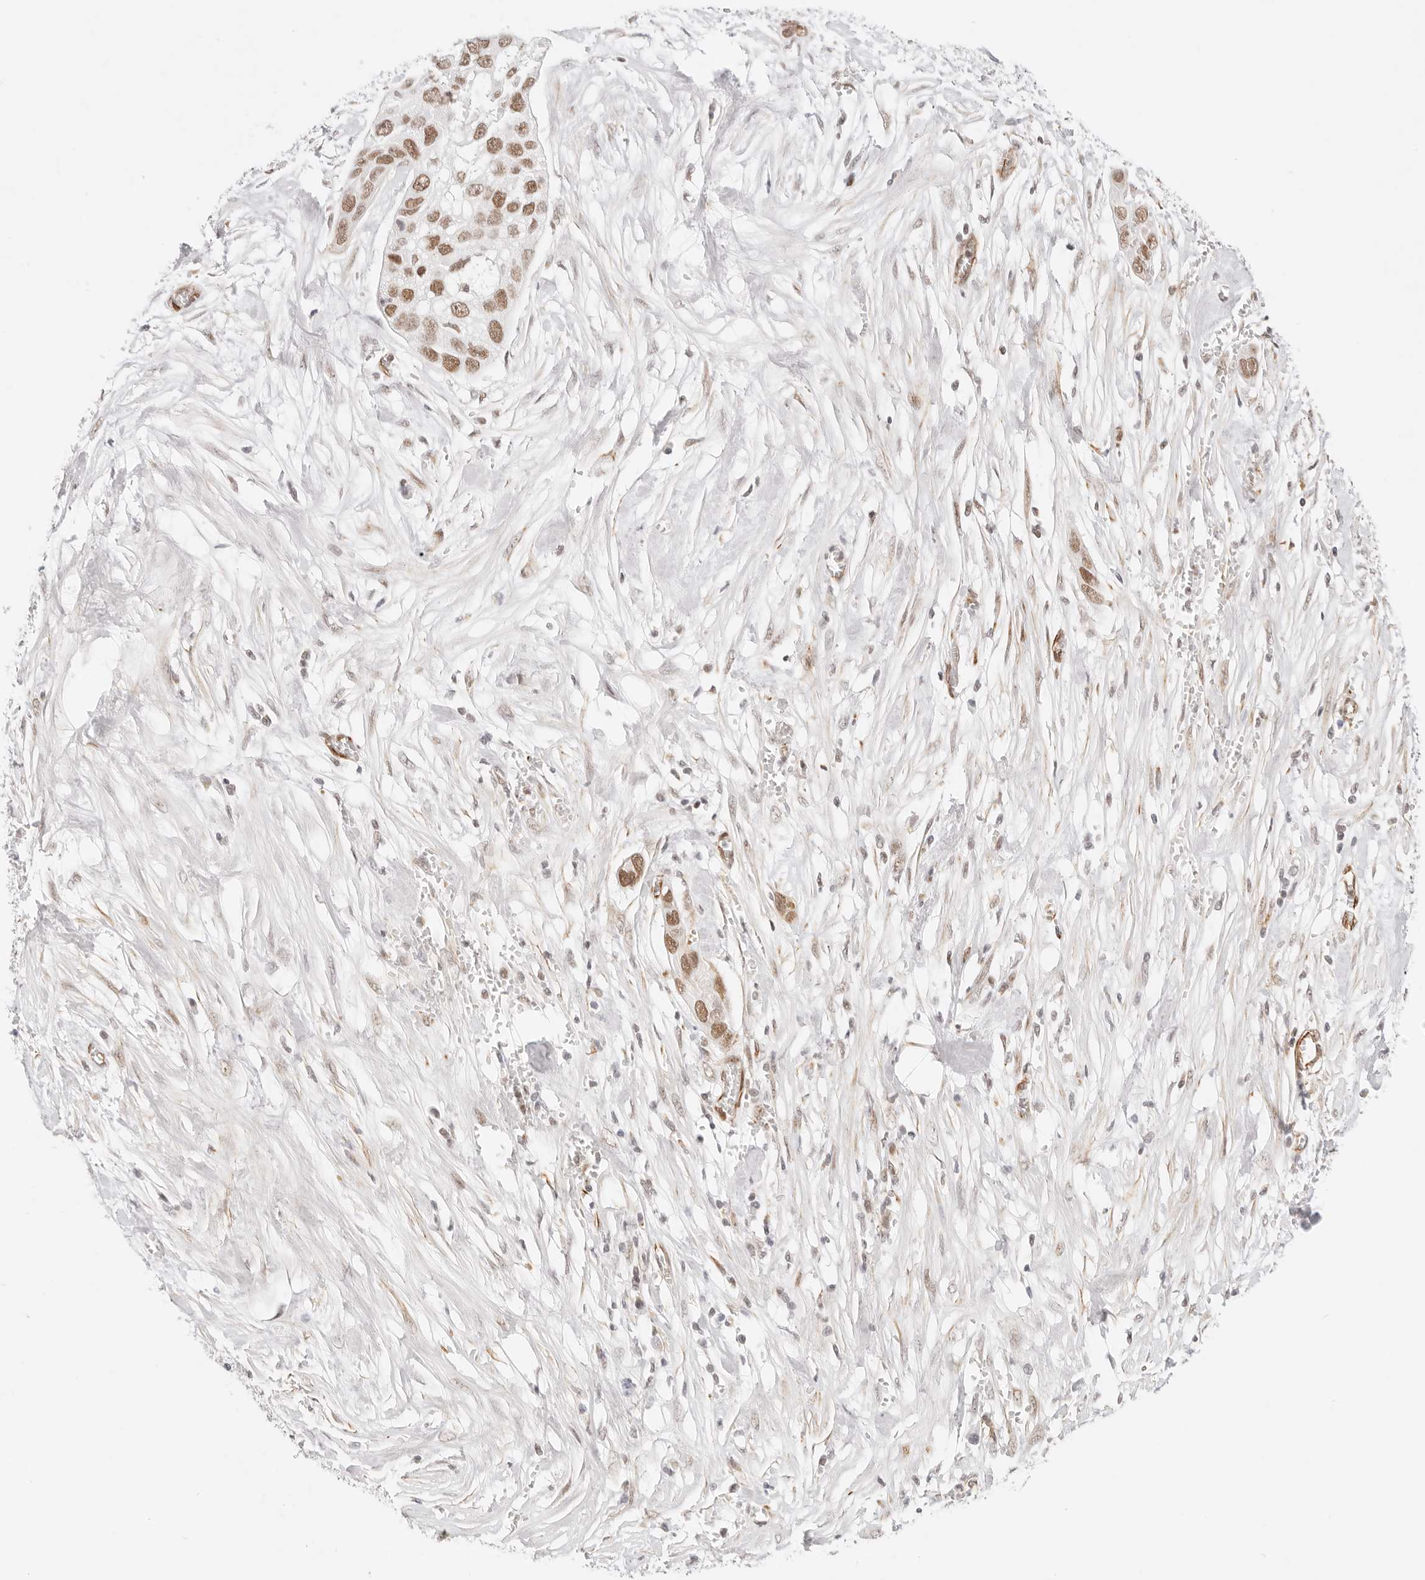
{"staining": {"intensity": "moderate", "quantity": ">75%", "location": "nuclear"}, "tissue": "pancreatic cancer", "cell_type": "Tumor cells", "image_type": "cancer", "snomed": [{"axis": "morphology", "description": "Adenocarcinoma, NOS"}, {"axis": "topography", "description": "Pancreas"}], "caption": "IHC photomicrograph of pancreatic adenocarcinoma stained for a protein (brown), which shows medium levels of moderate nuclear positivity in approximately >75% of tumor cells.", "gene": "ZC3H11A", "patient": {"sex": "female", "age": 60}}